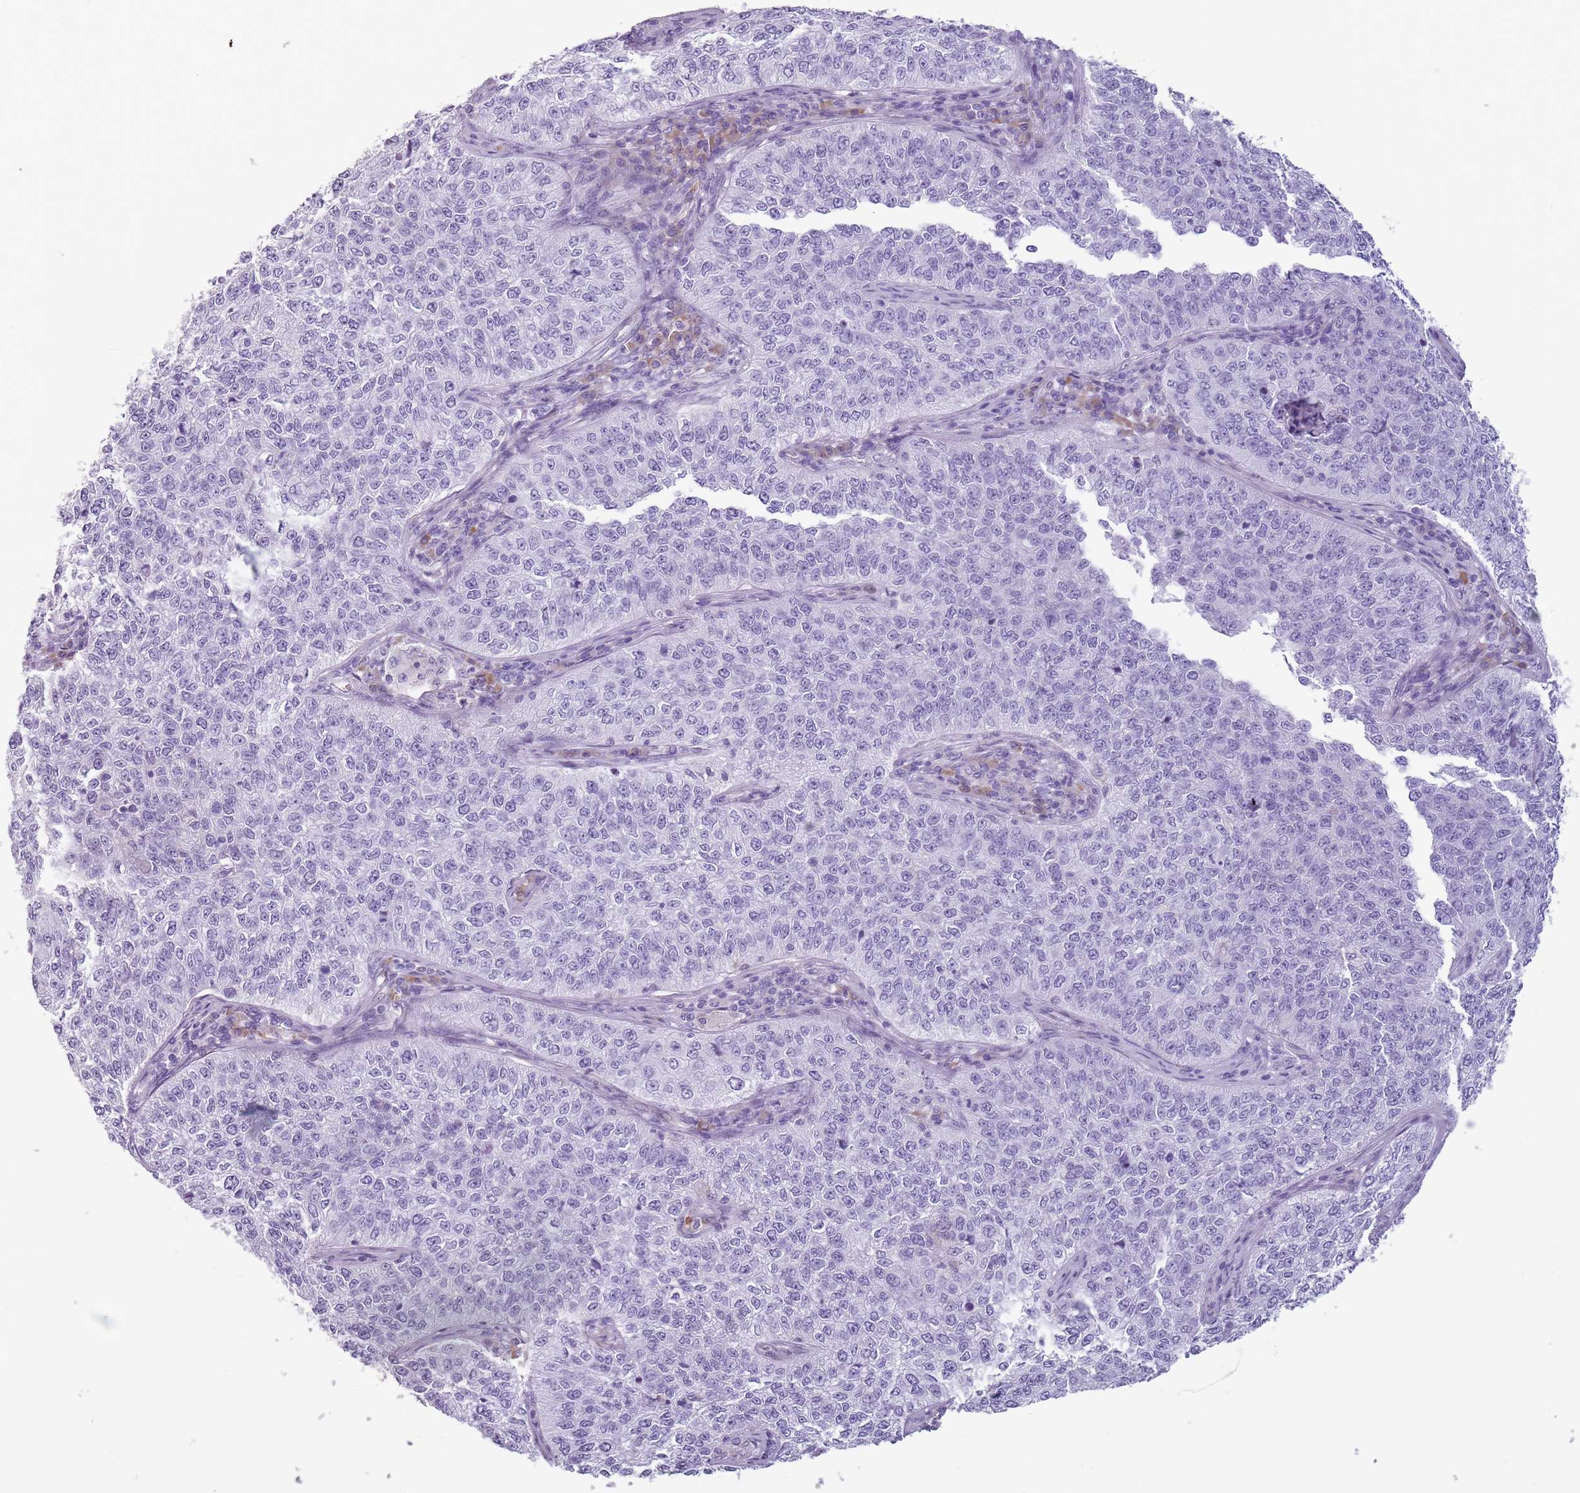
{"staining": {"intensity": "negative", "quantity": "none", "location": "none"}, "tissue": "cervical cancer", "cell_type": "Tumor cells", "image_type": "cancer", "snomed": [{"axis": "morphology", "description": "Squamous cell carcinoma, NOS"}, {"axis": "topography", "description": "Cervix"}], "caption": "DAB immunohistochemical staining of human squamous cell carcinoma (cervical) exhibits no significant staining in tumor cells.", "gene": "HYOU1", "patient": {"sex": "female", "age": 35}}